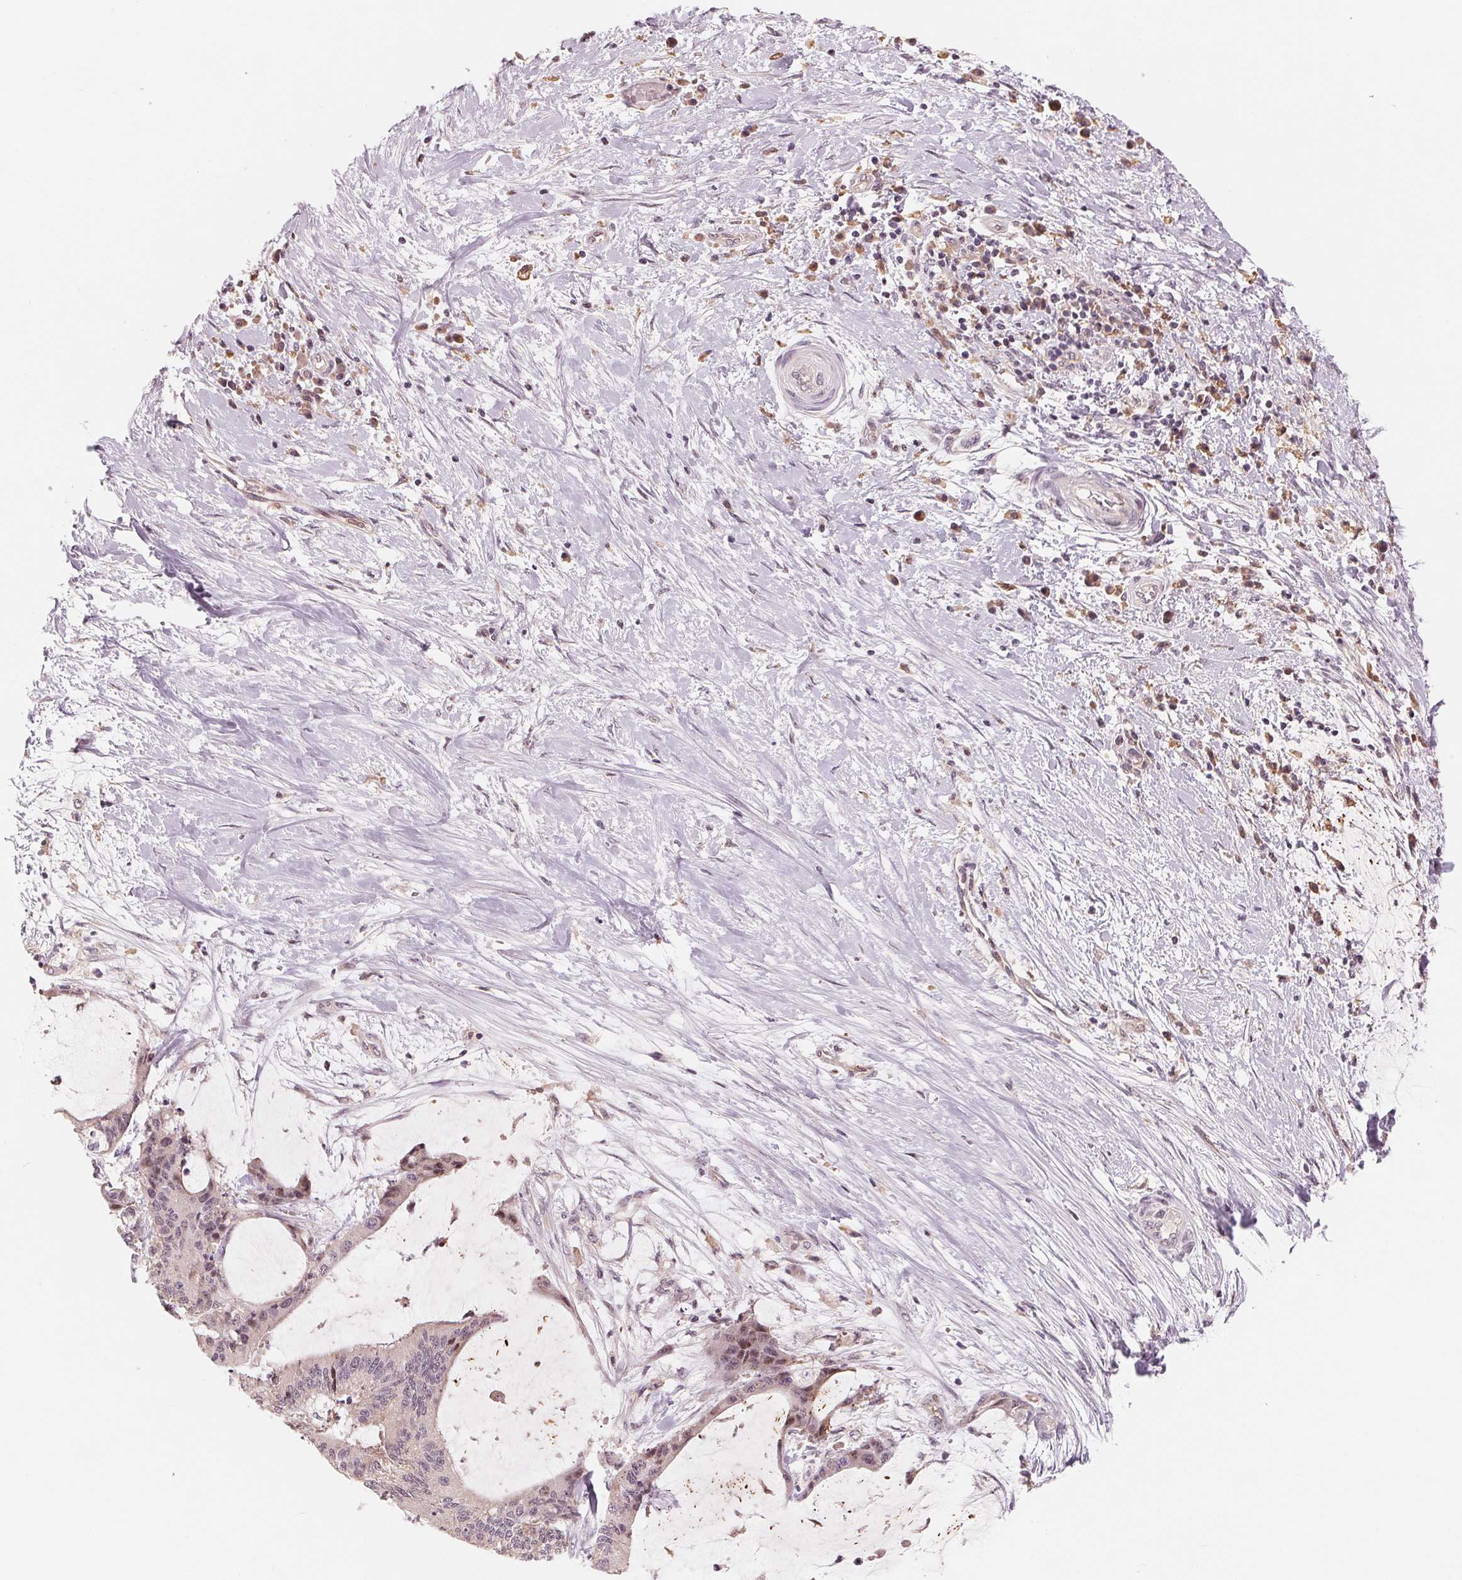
{"staining": {"intensity": "weak", "quantity": "<25%", "location": "nuclear"}, "tissue": "liver cancer", "cell_type": "Tumor cells", "image_type": "cancer", "snomed": [{"axis": "morphology", "description": "Cholangiocarcinoma"}, {"axis": "topography", "description": "Liver"}], "caption": "The histopathology image displays no significant expression in tumor cells of liver cholangiocarcinoma.", "gene": "IL9R", "patient": {"sex": "female", "age": 73}}